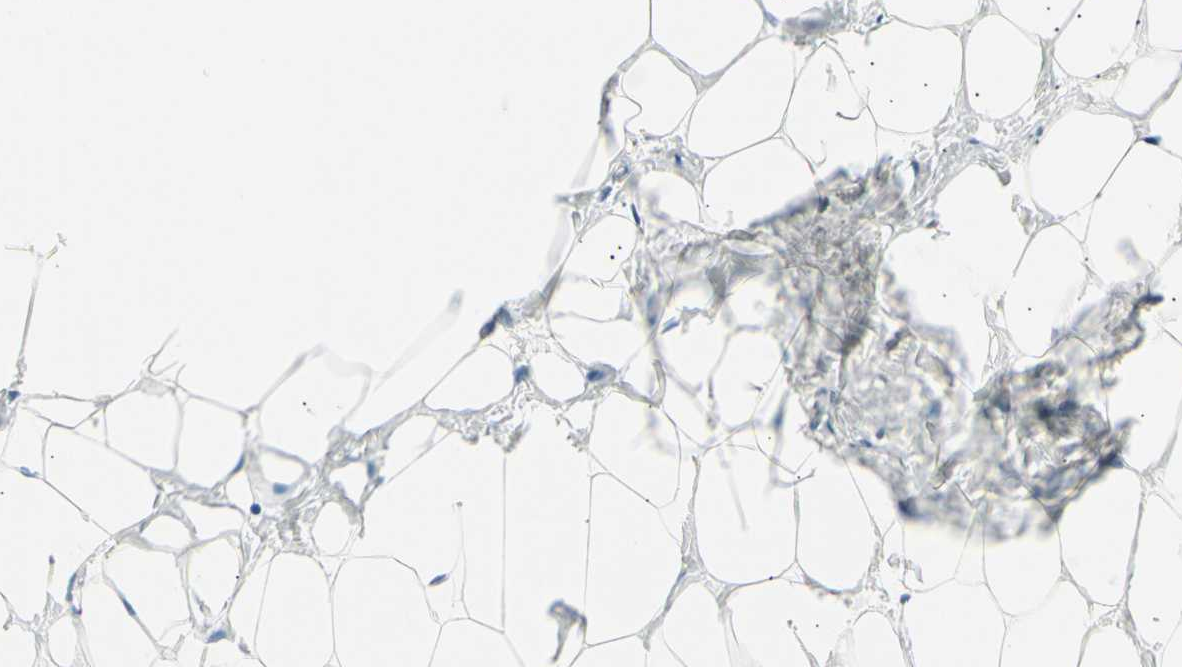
{"staining": {"intensity": "negative", "quantity": "none", "location": "none"}, "tissue": "breast", "cell_type": "Adipocytes", "image_type": "normal", "snomed": [{"axis": "morphology", "description": "Normal tissue, NOS"}, {"axis": "topography", "description": "Breast"}], "caption": "Adipocytes are negative for protein expression in unremarkable human breast. (DAB immunohistochemistry (IHC) visualized using brightfield microscopy, high magnification).", "gene": "LHPP", "patient": {"sex": "female", "age": 27}}